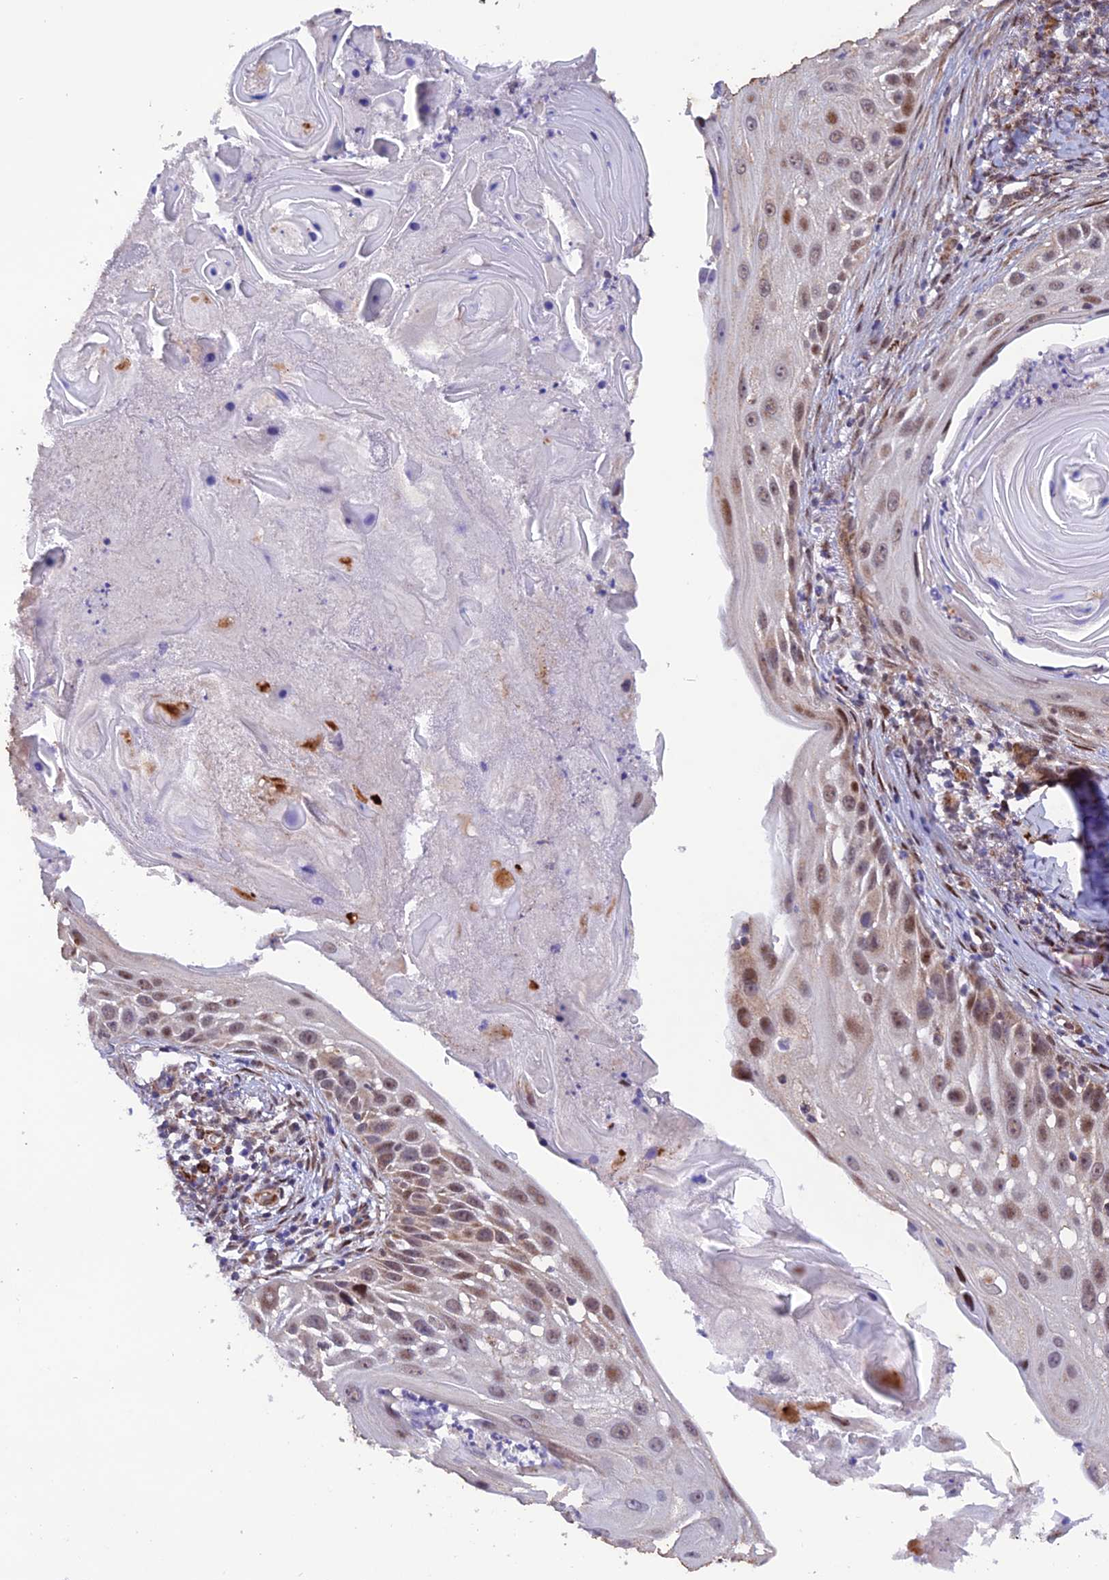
{"staining": {"intensity": "moderate", "quantity": "25%-75%", "location": "nuclear"}, "tissue": "skin cancer", "cell_type": "Tumor cells", "image_type": "cancer", "snomed": [{"axis": "morphology", "description": "Squamous cell carcinoma, NOS"}, {"axis": "topography", "description": "Skin"}], "caption": "A histopathology image showing moderate nuclear expression in approximately 25%-75% of tumor cells in skin cancer (squamous cell carcinoma), as visualized by brown immunohistochemical staining.", "gene": "WDR55", "patient": {"sex": "female", "age": 44}}